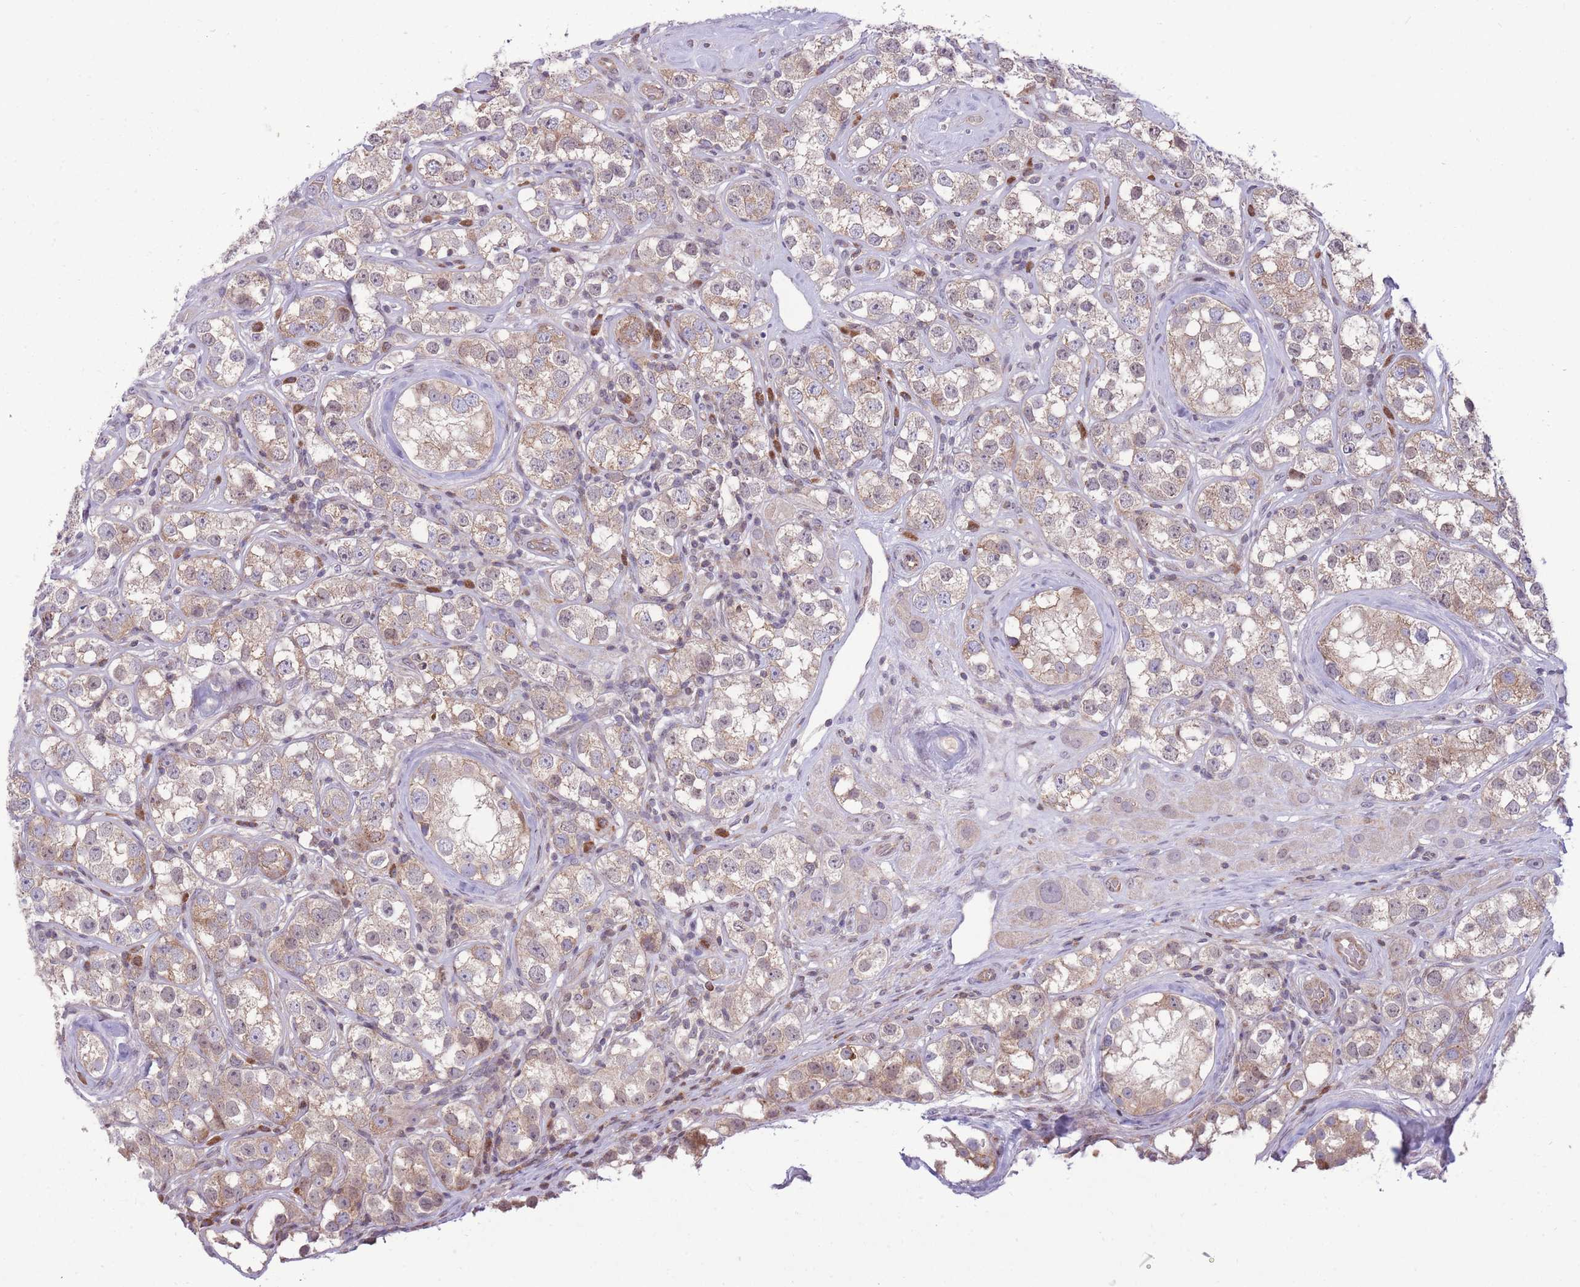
{"staining": {"intensity": "weak", "quantity": ">75%", "location": "cytoplasmic/membranous"}, "tissue": "testis cancer", "cell_type": "Tumor cells", "image_type": "cancer", "snomed": [{"axis": "morphology", "description": "Seminoma, NOS"}, {"axis": "topography", "description": "Testis"}], "caption": "IHC (DAB) staining of human testis seminoma displays weak cytoplasmic/membranous protein positivity in approximately >75% of tumor cells. Immunohistochemistry stains the protein of interest in brown and the nuclei are stained blue.", "gene": "RIC8A", "patient": {"sex": "male", "age": 28}}